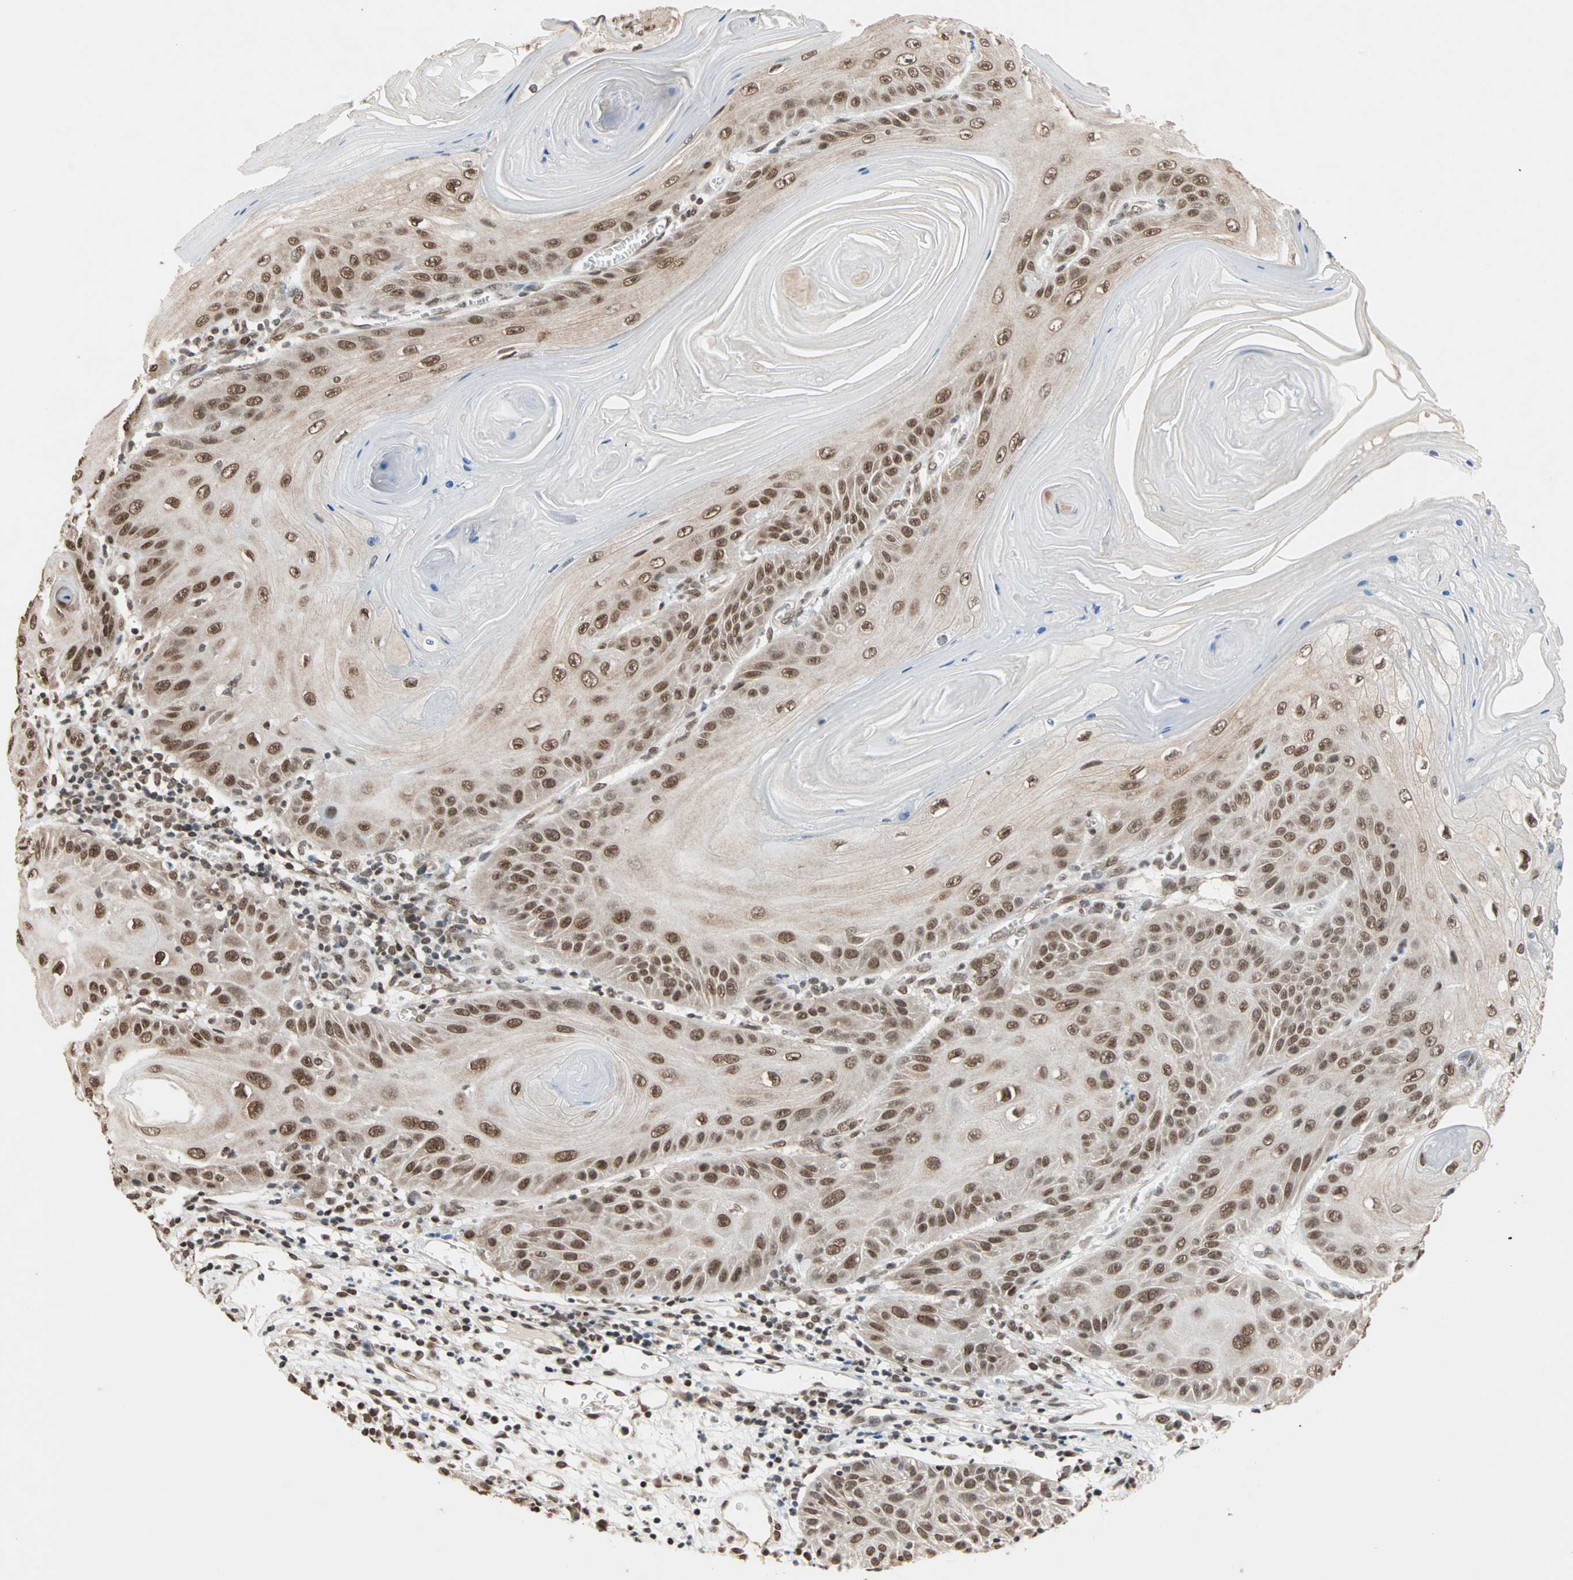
{"staining": {"intensity": "strong", "quantity": ">75%", "location": "nuclear"}, "tissue": "skin cancer", "cell_type": "Tumor cells", "image_type": "cancer", "snomed": [{"axis": "morphology", "description": "Squamous cell carcinoma, NOS"}, {"axis": "topography", "description": "Skin"}], "caption": "Immunohistochemical staining of human skin cancer (squamous cell carcinoma) reveals high levels of strong nuclear protein staining in about >75% of tumor cells. (brown staining indicates protein expression, while blue staining denotes nuclei).", "gene": "DAZAP1", "patient": {"sex": "female", "age": 78}}